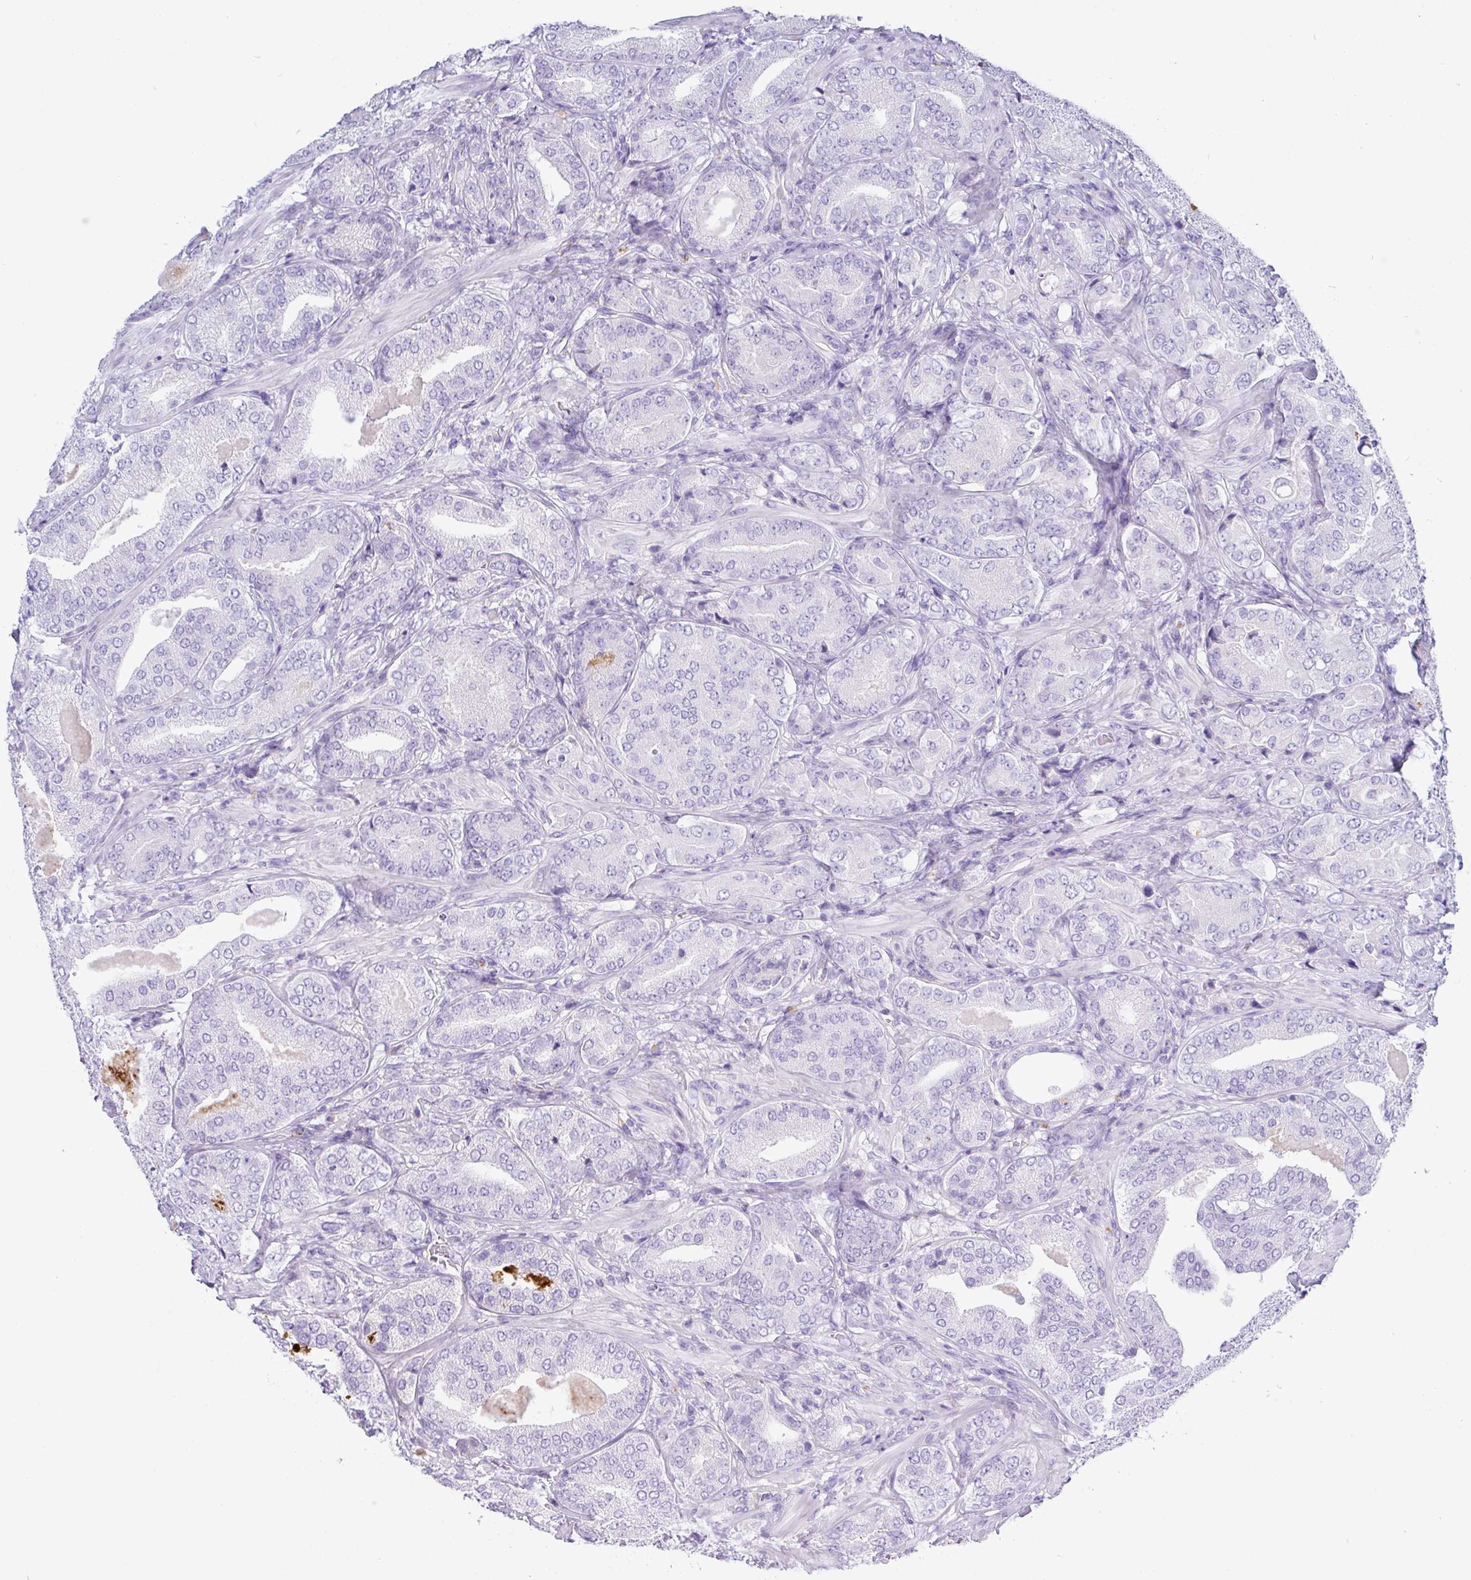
{"staining": {"intensity": "negative", "quantity": "none", "location": "none"}, "tissue": "prostate cancer", "cell_type": "Tumor cells", "image_type": "cancer", "snomed": [{"axis": "morphology", "description": "Adenocarcinoma, High grade"}, {"axis": "topography", "description": "Prostate"}], "caption": "A micrograph of prostate cancer (adenocarcinoma (high-grade)) stained for a protein shows no brown staining in tumor cells. Nuclei are stained in blue.", "gene": "ZG16", "patient": {"sex": "male", "age": 63}}